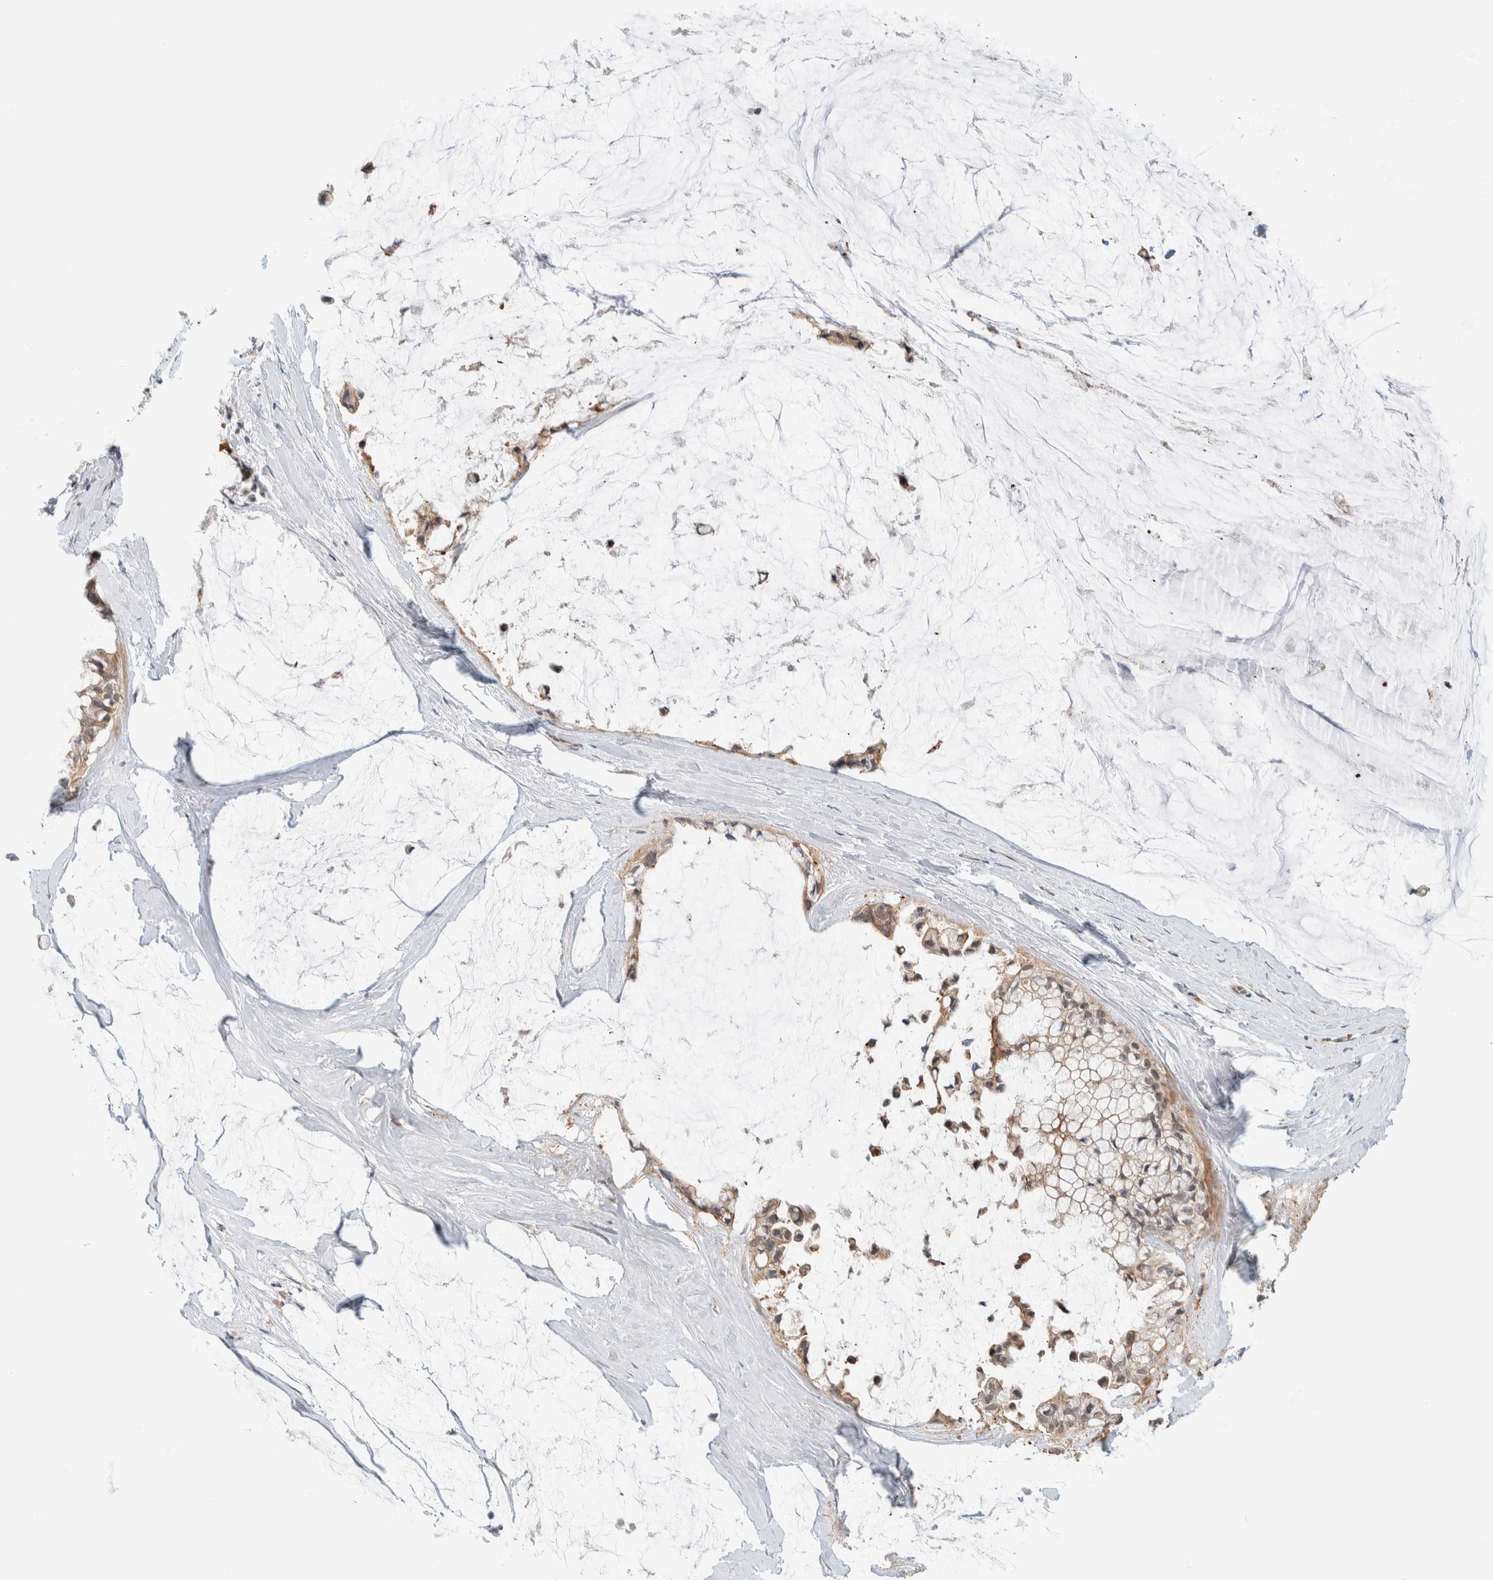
{"staining": {"intensity": "moderate", "quantity": ">75%", "location": "cytoplasmic/membranous"}, "tissue": "ovarian cancer", "cell_type": "Tumor cells", "image_type": "cancer", "snomed": [{"axis": "morphology", "description": "Cystadenocarcinoma, mucinous, NOS"}, {"axis": "topography", "description": "Ovary"}], "caption": "Immunohistochemistry (DAB (3,3'-diaminobenzidine)) staining of human ovarian cancer (mucinous cystadenocarcinoma) shows moderate cytoplasmic/membranous protein expression in approximately >75% of tumor cells.", "gene": "ZBTB2", "patient": {"sex": "female", "age": 39}}